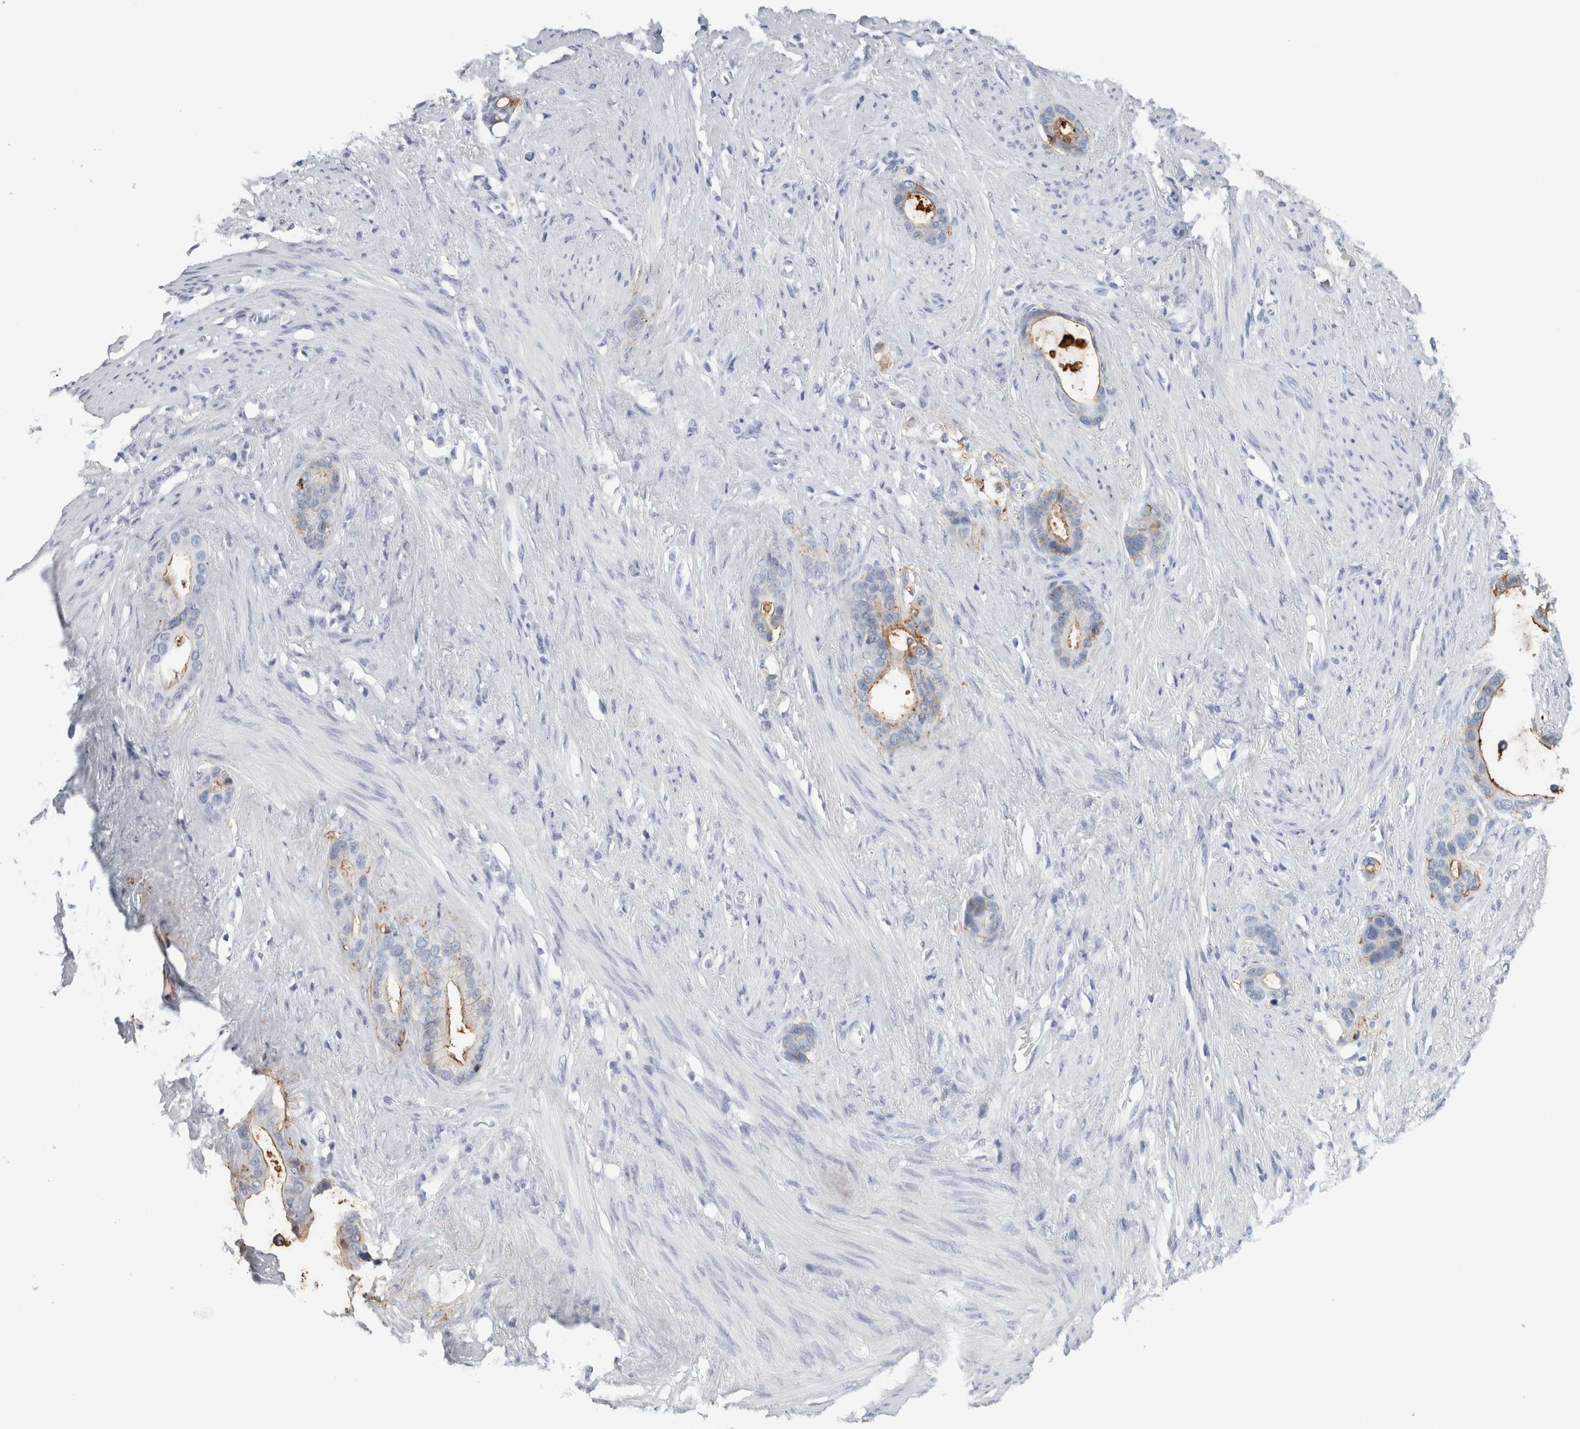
{"staining": {"intensity": "moderate", "quantity": "<25%", "location": "cytoplasmic/membranous"}, "tissue": "stomach cancer", "cell_type": "Tumor cells", "image_type": "cancer", "snomed": [{"axis": "morphology", "description": "Adenocarcinoma, NOS"}, {"axis": "topography", "description": "Stomach"}], "caption": "DAB (3,3'-diaminobenzidine) immunohistochemical staining of human stomach adenocarcinoma displays moderate cytoplasmic/membranous protein expression in approximately <25% of tumor cells.", "gene": "TSPAN8", "patient": {"sex": "female", "age": 75}}